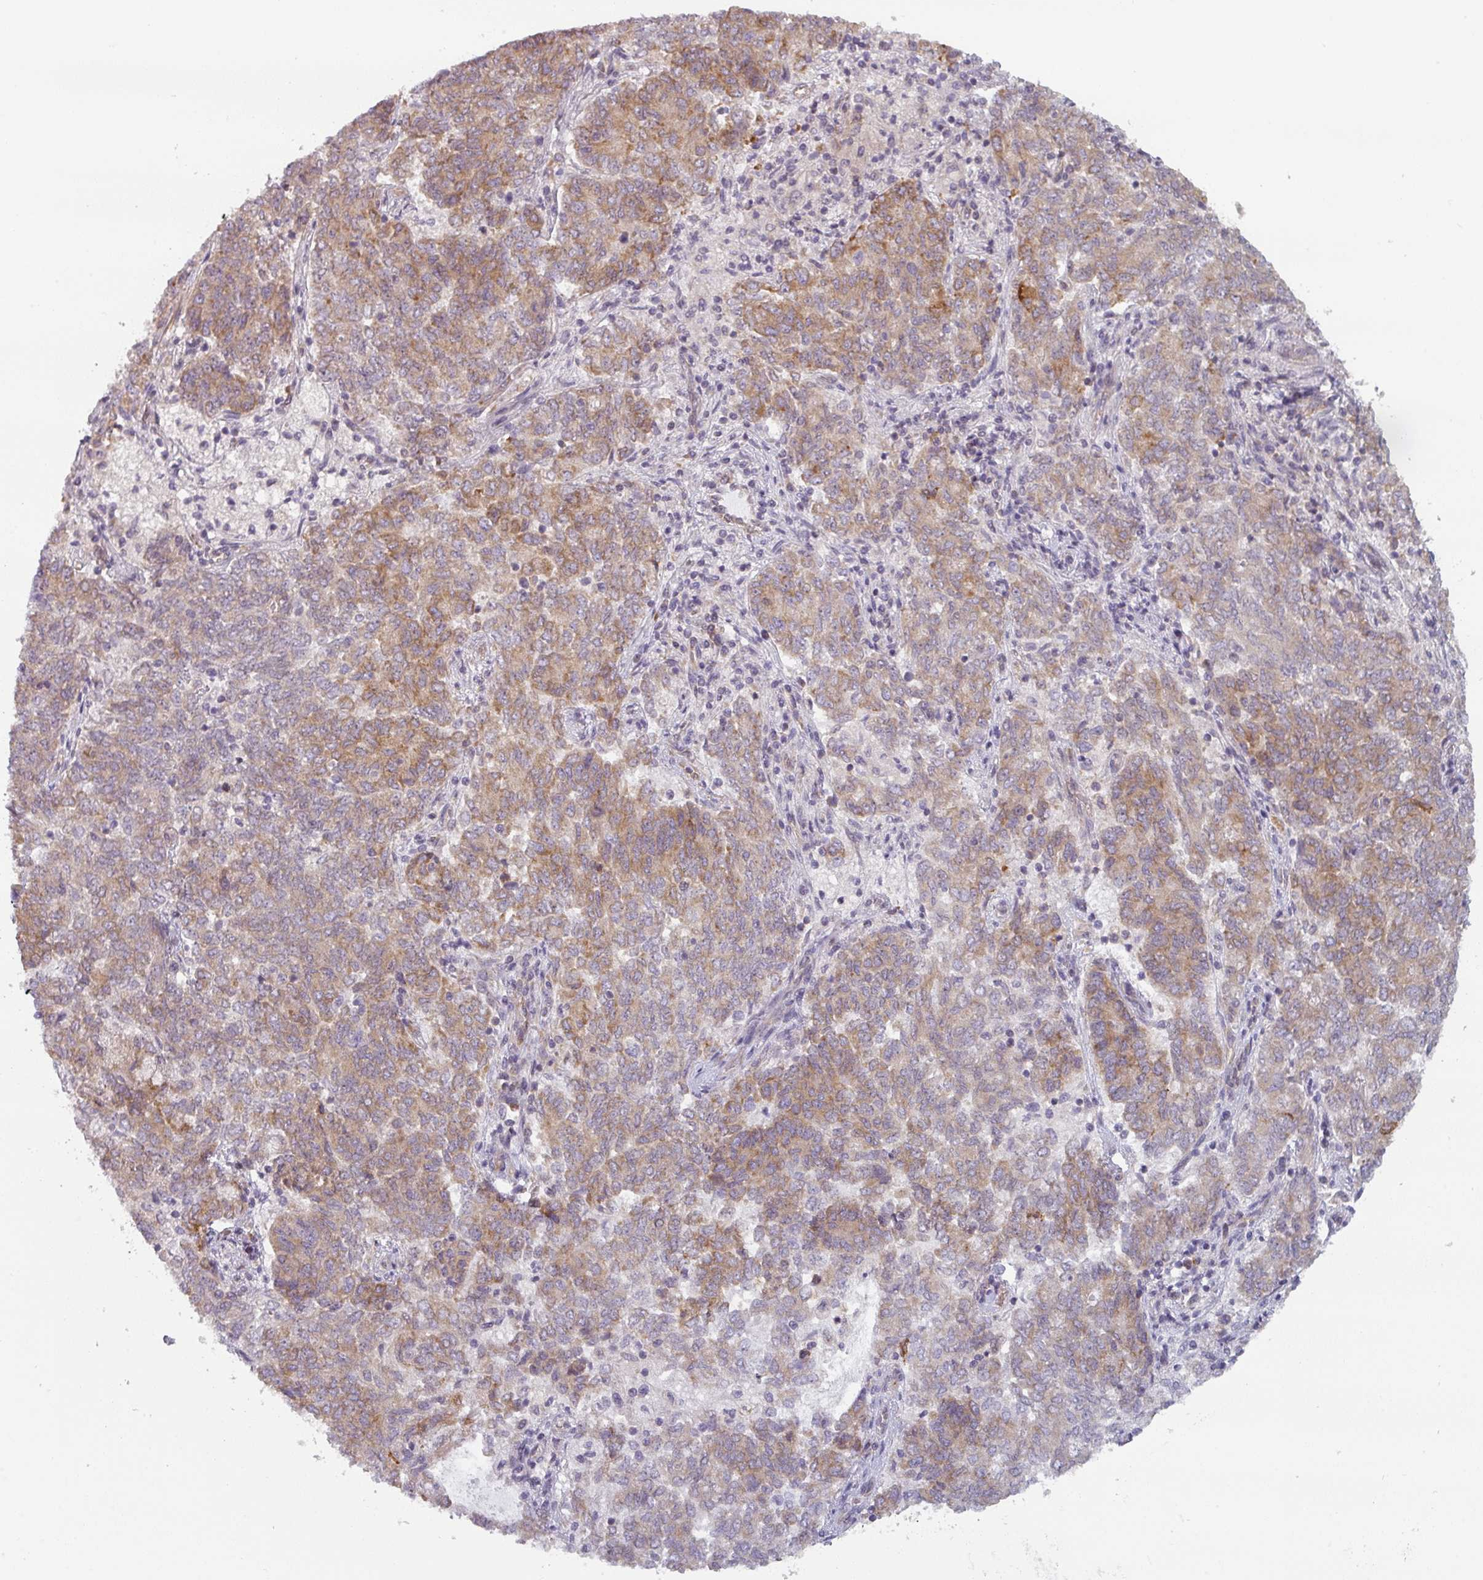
{"staining": {"intensity": "moderate", "quantity": ">75%", "location": "cytoplasmic/membranous"}, "tissue": "endometrial cancer", "cell_type": "Tumor cells", "image_type": "cancer", "snomed": [{"axis": "morphology", "description": "Adenocarcinoma, NOS"}, {"axis": "topography", "description": "Endometrium"}], "caption": "A histopathology image of human endometrial cancer (adenocarcinoma) stained for a protein demonstrates moderate cytoplasmic/membranous brown staining in tumor cells.", "gene": "TAPT1", "patient": {"sex": "female", "age": 80}}